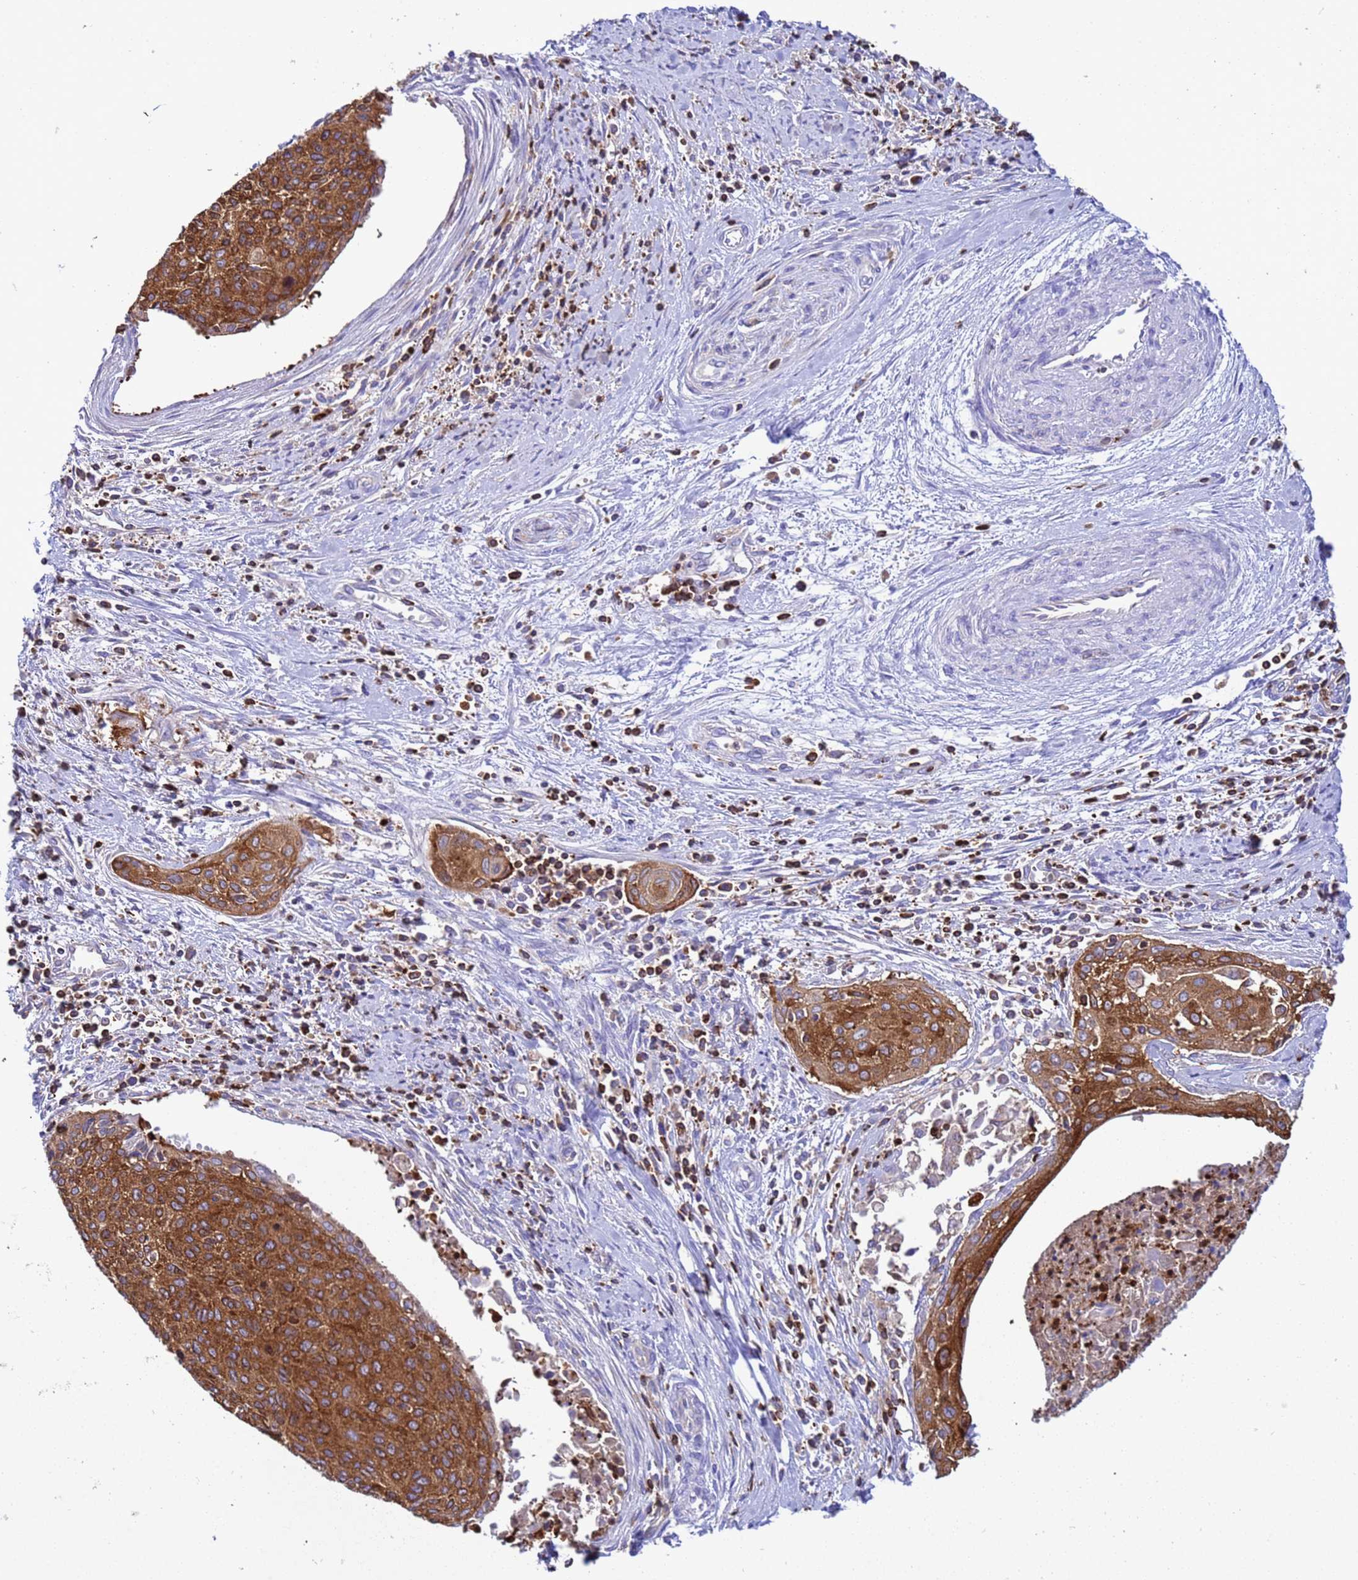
{"staining": {"intensity": "strong", "quantity": ">75%", "location": "cytoplasmic/membranous"}, "tissue": "cervical cancer", "cell_type": "Tumor cells", "image_type": "cancer", "snomed": [{"axis": "morphology", "description": "Squamous cell carcinoma, NOS"}, {"axis": "topography", "description": "Cervix"}], "caption": "This image exhibits cervical squamous cell carcinoma stained with immunohistochemistry (IHC) to label a protein in brown. The cytoplasmic/membranous of tumor cells show strong positivity for the protein. Nuclei are counter-stained blue.", "gene": "EZR", "patient": {"sex": "female", "age": 55}}